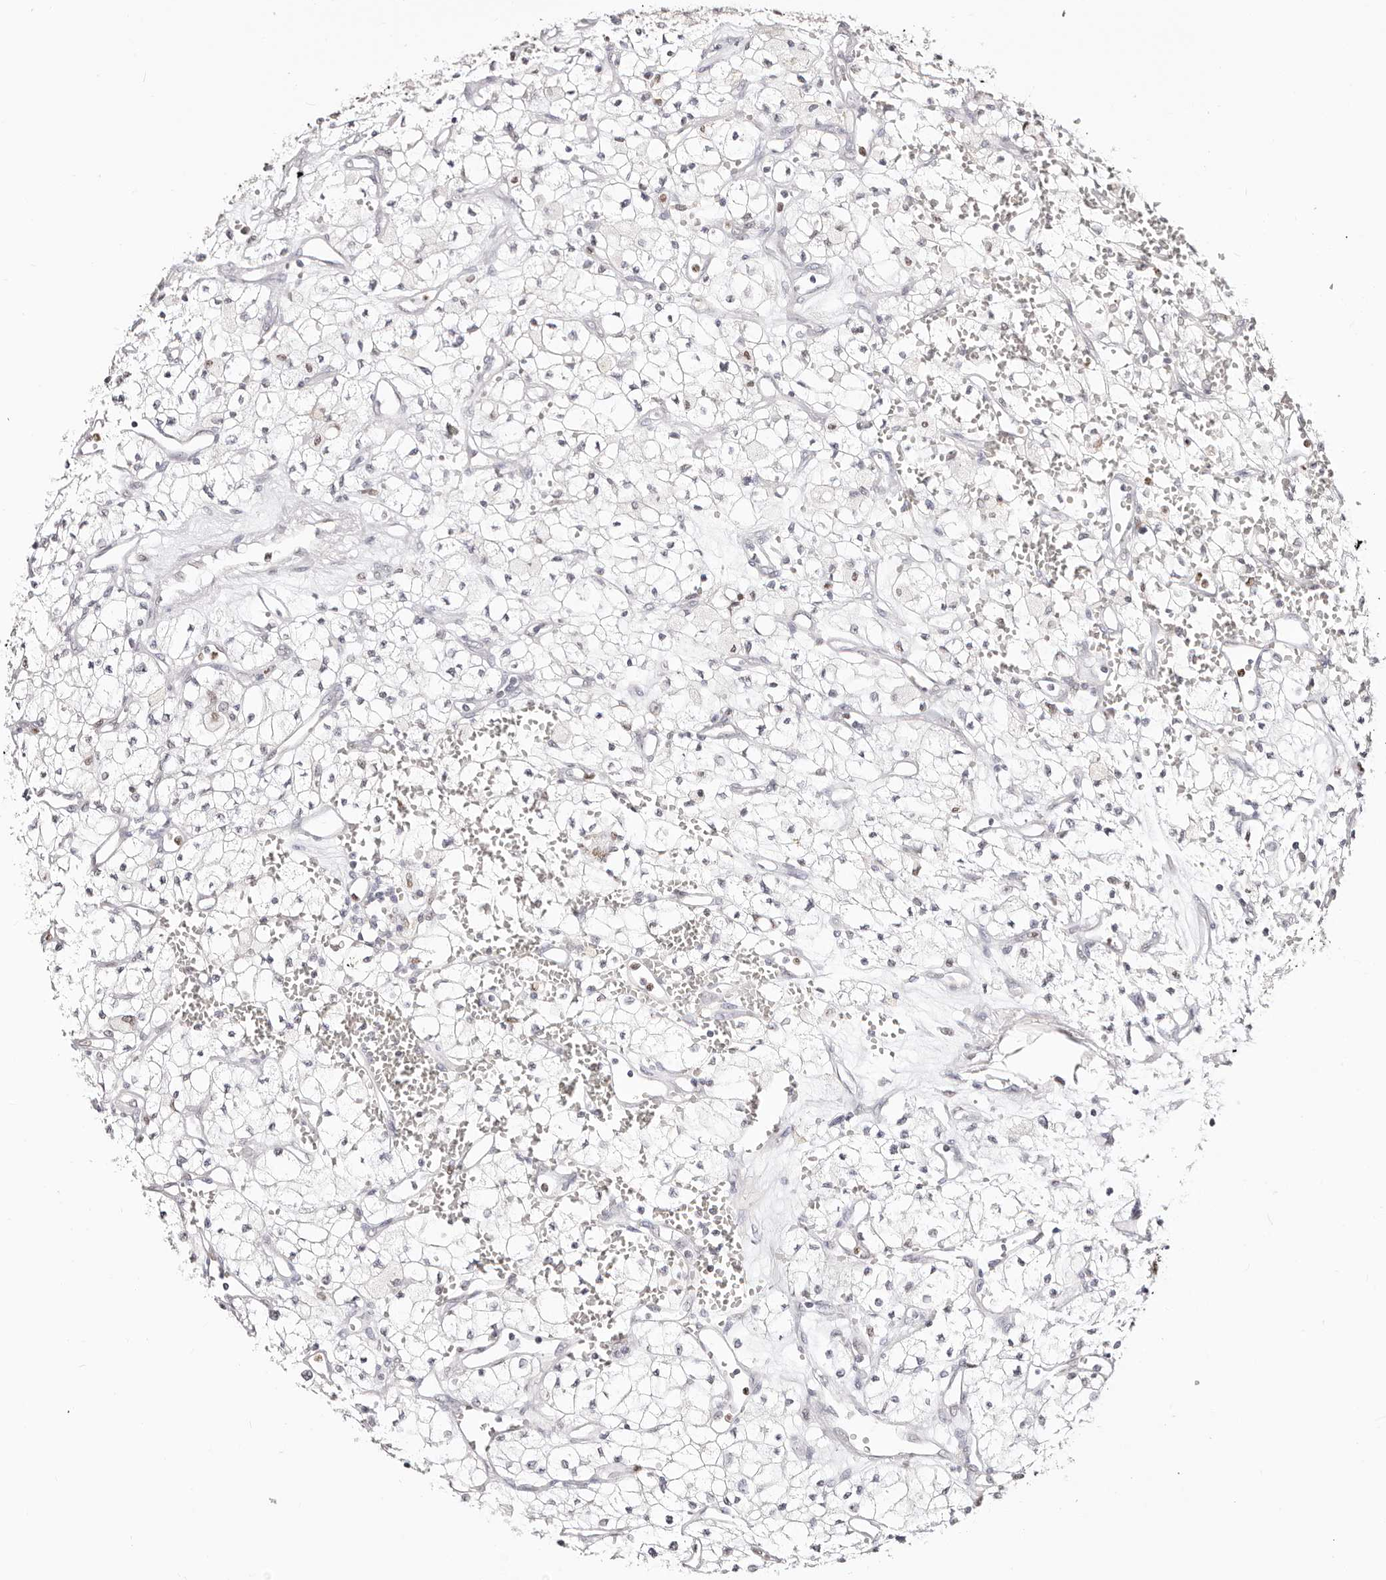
{"staining": {"intensity": "negative", "quantity": "none", "location": "none"}, "tissue": "renal cancer", "cell_type": "Tumor cells", "image_type": "cancer", "snomed": [{"axis": "morphology", "description": "Adenocarcinoma, NOS"}, {"axis": "topography", "description": "Kidney"}], "caption": "Renal adenocarcinoma was stained to show a protein in brown. There is no significant expression in tumor cells.", "gene": "TKT", "patient": {"sex": "male", "age": 59}}